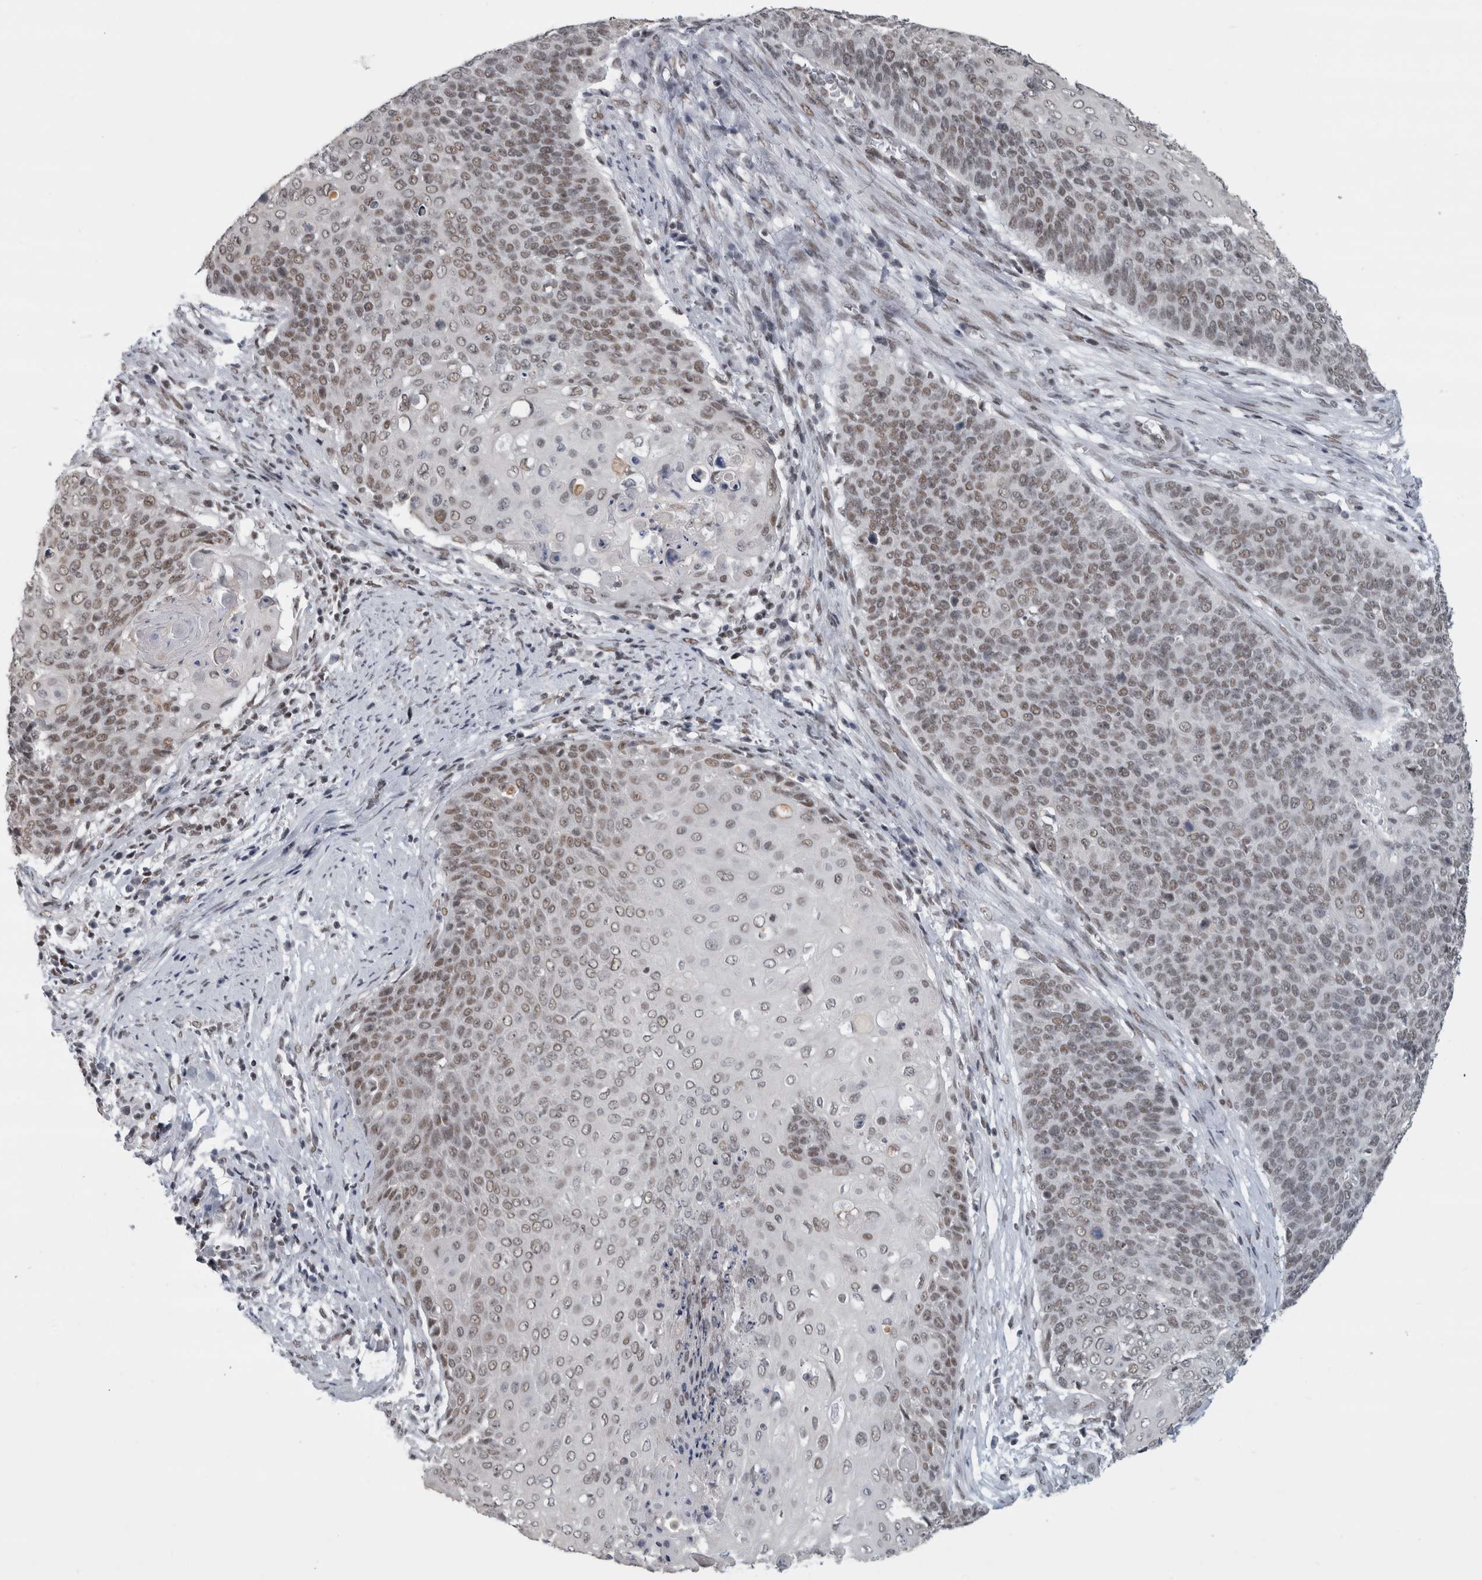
{"staining": {"intensity": "weak", "quantity": ">75%", "location": "nuclear"}, "tissue": "cervical cancer", "cell_type": "Tumor cells", "image_type": "cancer", "snomed": [{"axis": "morphology", "description": "Squamous cell carcinoma, NOS"}, {"axis": "topography", "description": "Cervix"}], "caption": "Immunohistochemistry (IHC) image of neoplastic tissue: human cervical squamous cell carcinoma stained using IHC shows low levels of weak protein expression localized specifically in the nuclear of tumor cells, appearing as a nuclear brown color.", "gene": "ARID4B", "patient": {"sex": "female", "age": 39}}